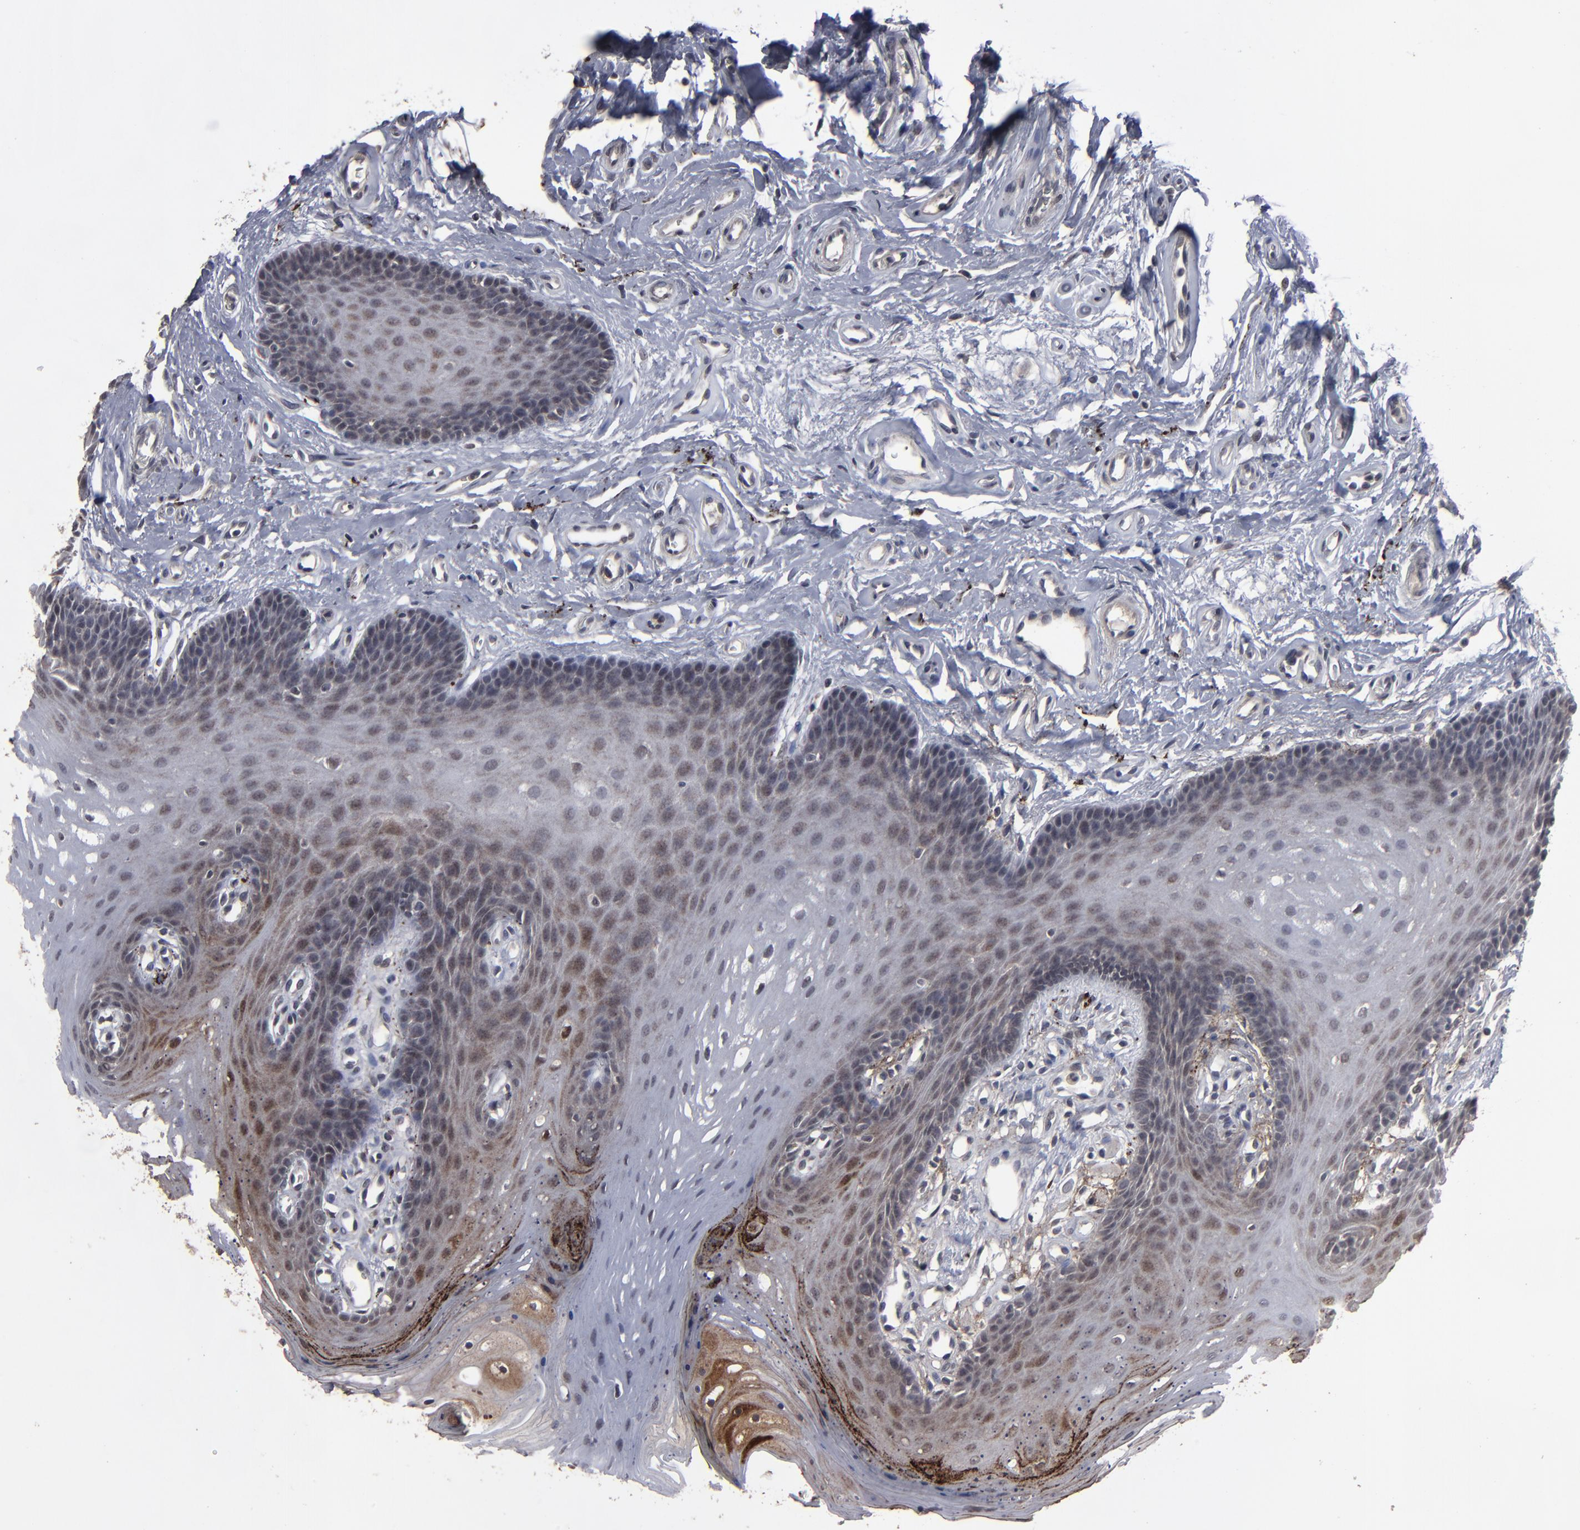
{"staining": {"intensity": "moderate", "quantity": "25%-75%", "location": "cytoplasmic/membranous,nuclear"}, "tissue": "oral mucosa", "cell_type": "Squamous epithelial cells", "image_type": "normal", "snomed": [{"axis": "morphology", "description": "Normal tissue, NOS"}, {"axis": "topography", "description": "Oral tissue"}], "caption": "Normal oral mucosa was stained to show a protein in brown. There is medium levels of moderate cytoplasmic/membranous,nuclear positivity in about 25%-75% of squamous epithelial cells.", "gene": "SLC22A17", "patient": {"sex": "male", "age": 62}}